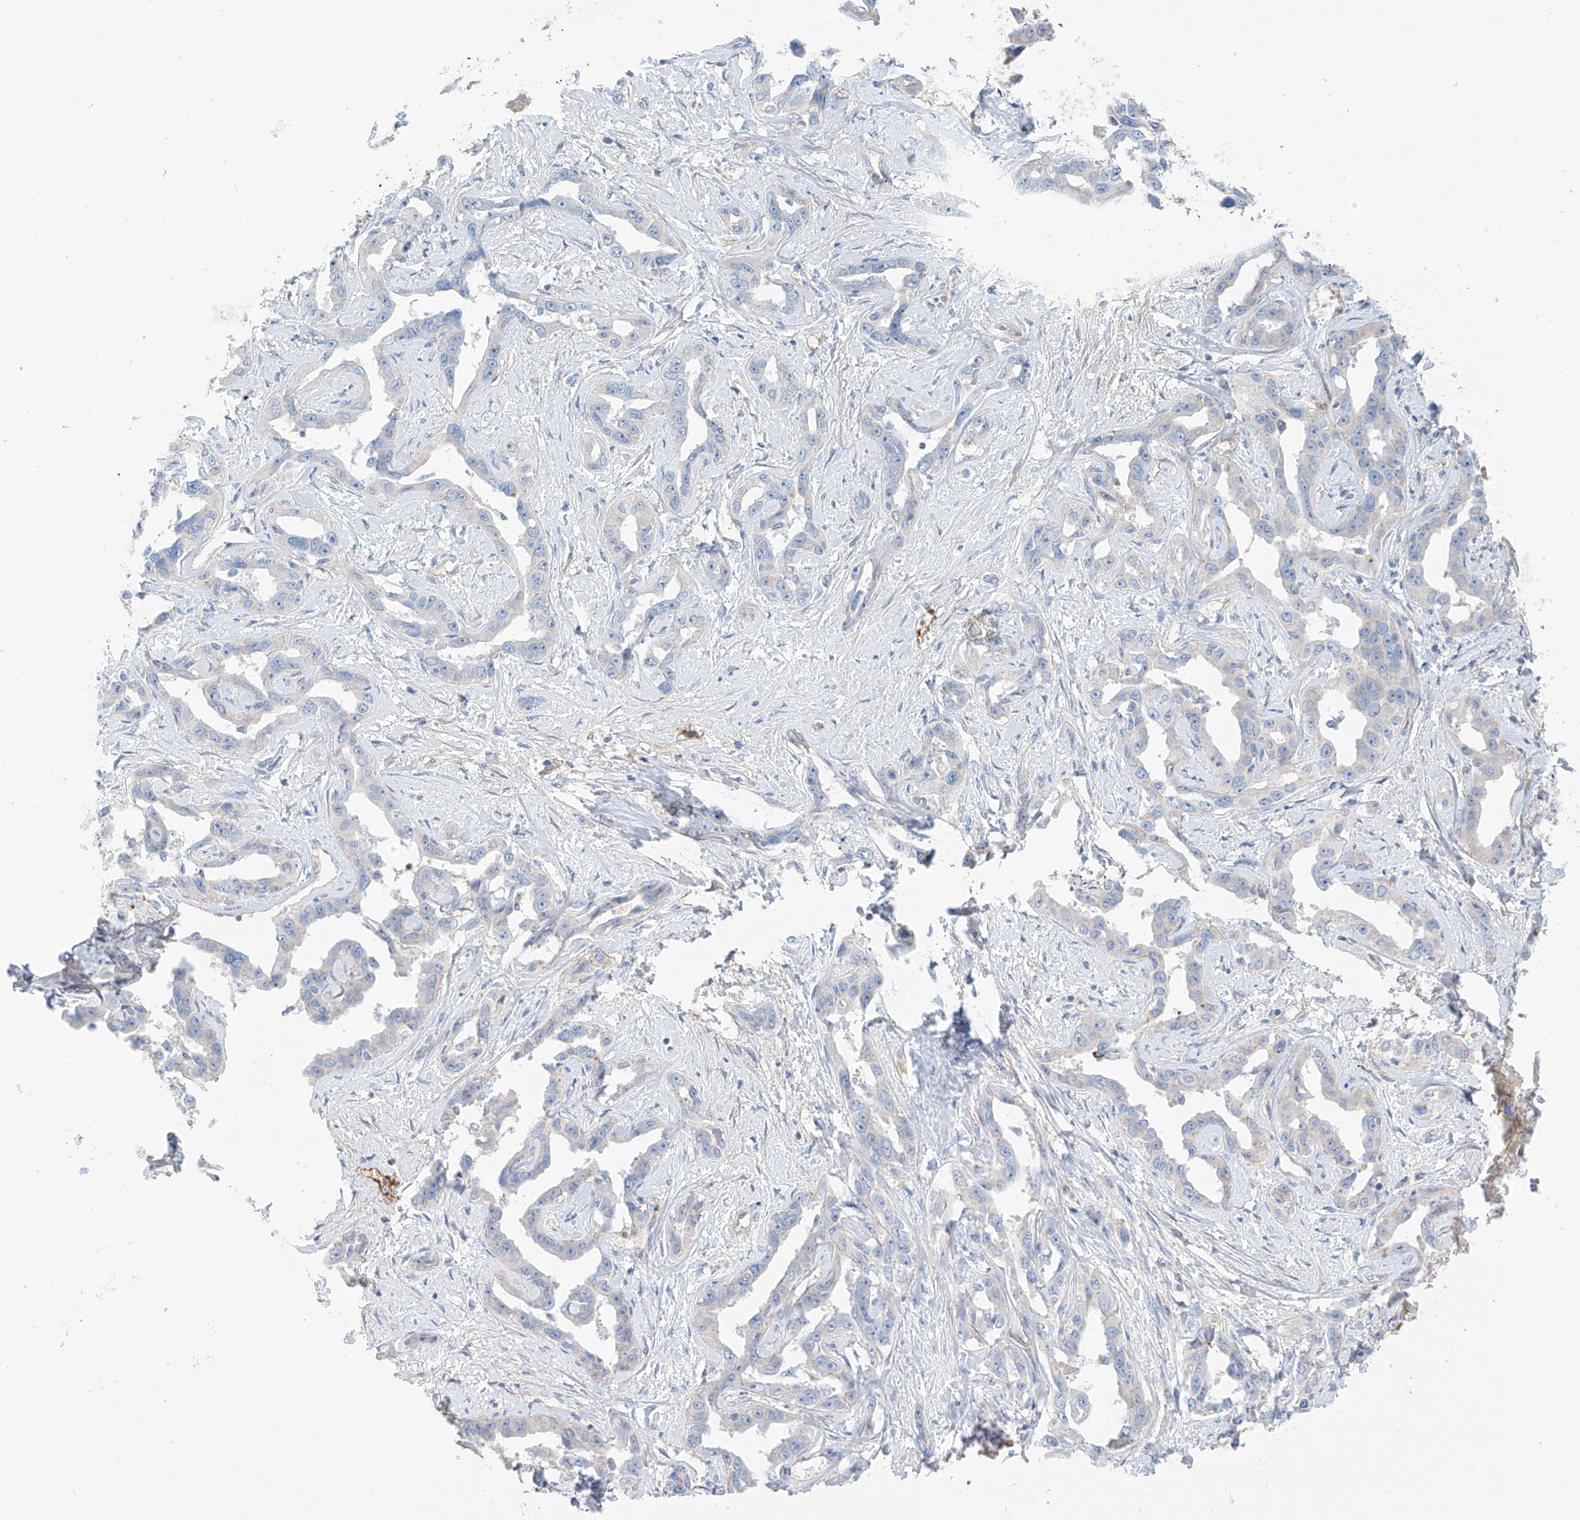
{"staining": {"intensity": "negative", "quantity": "none", "location": "none"}, "tissue": "liver cancer", "cell_type": "Tumor cells", "image_type": "cancer", "snomed": [{"axis": "morphology", "description": "Cholangiocarcinoma"}, {"axis": "topography", "description": "Liver"}], "caption": "Immunohistochemistry (IHC) of human liver cancer shows no staining in tumor cells. Brightfield microscopy of IHC stained with DAB (3,3'-diaminobenzidine) (brown) and hematoxylin (blue), captured at high magnification.", "gene": "ITGA9", "patient": {"sex": "male", "age": 59}}